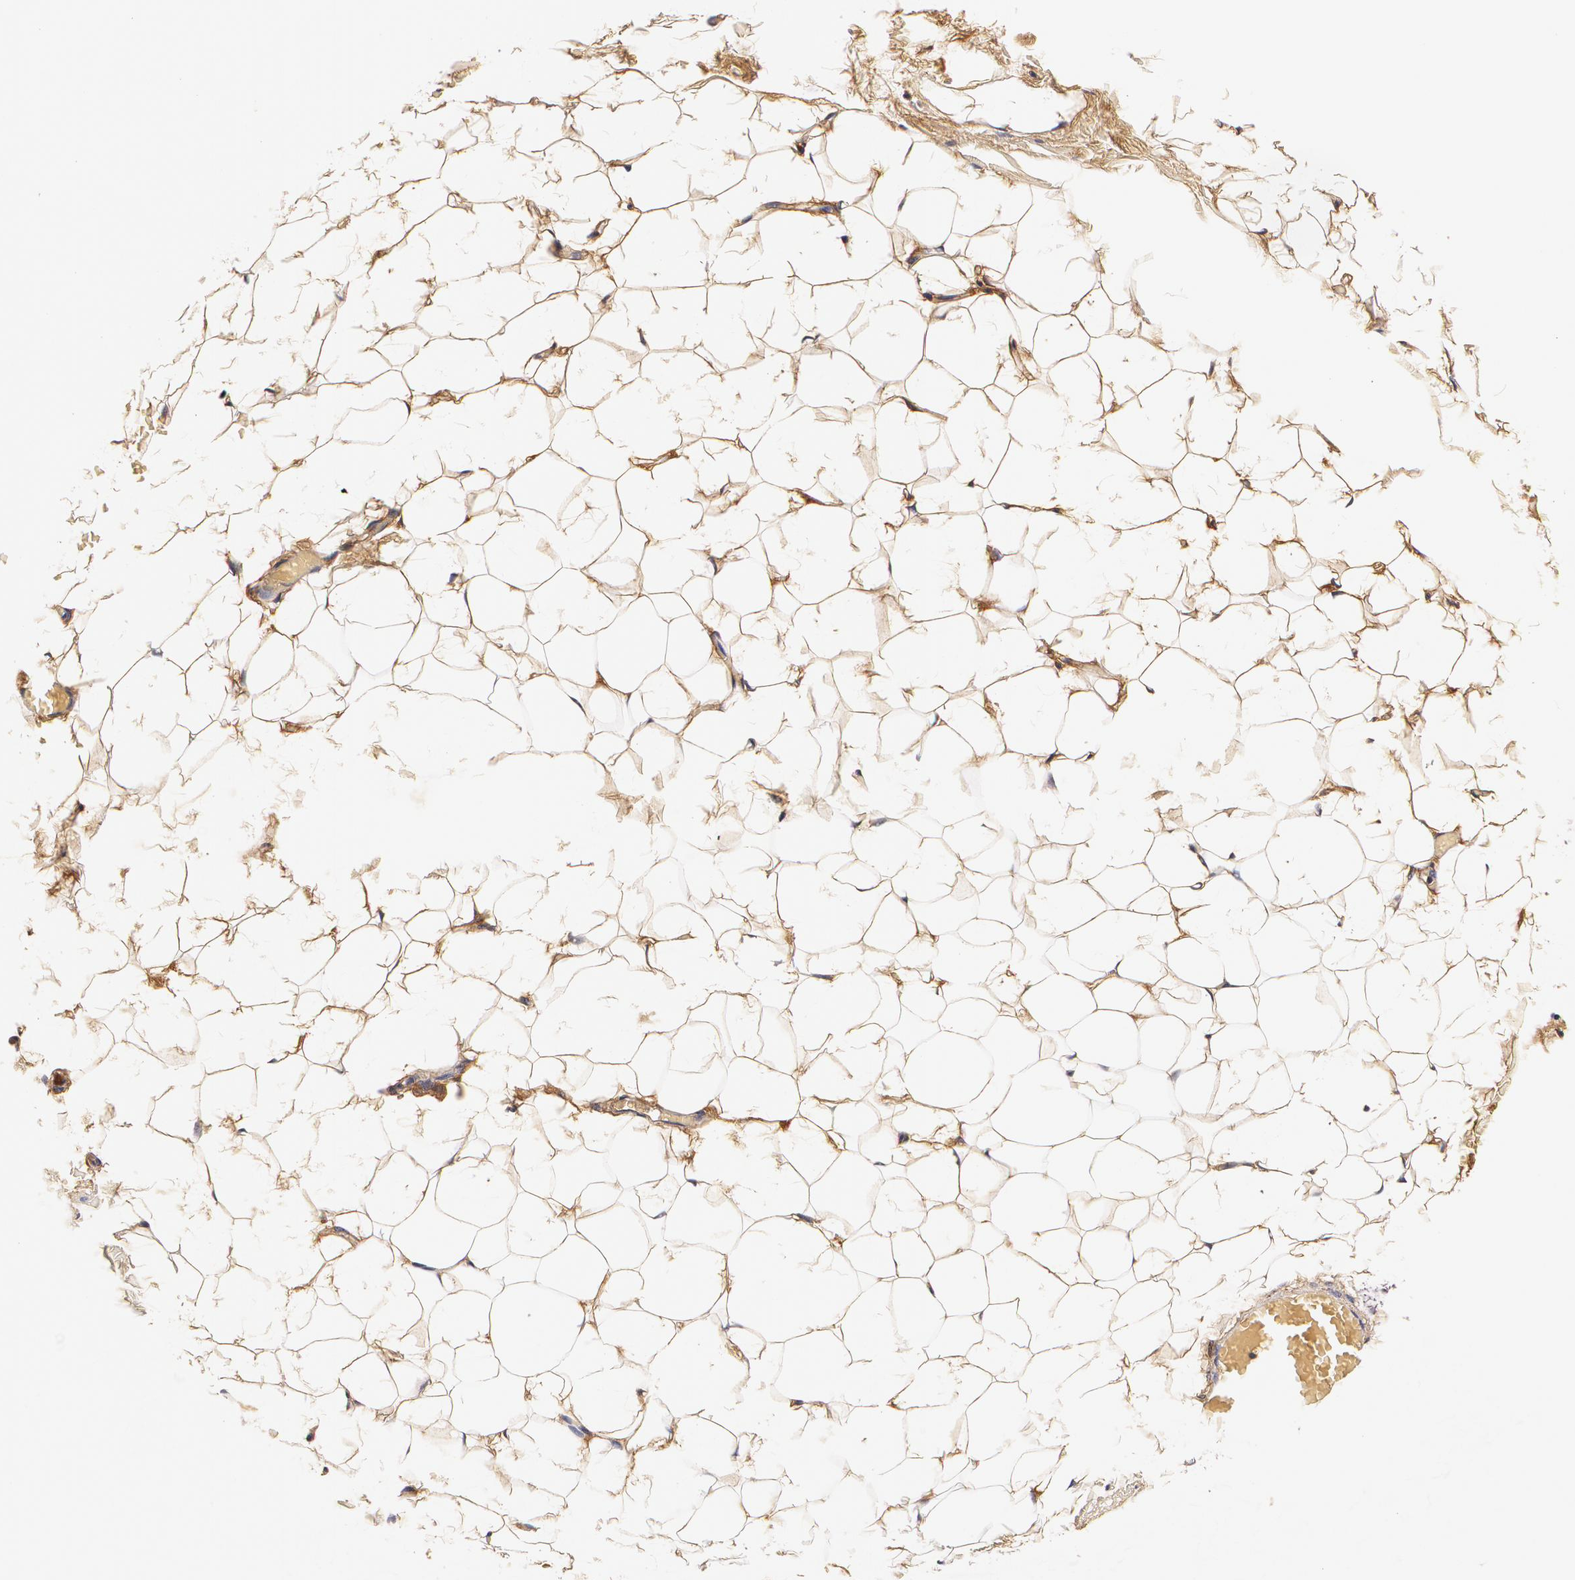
{"staining": {"intensity": "moderate", "quantity": ">75%", "location": "cytoplasmic/membranous"}, "tissue": "adipose tissue", "cell_type": "Adipocytes", "image_type": "normal", "snomed": [{"axis": "morphology", "description": "Normal tissue, NOS"}, {"axis": "topography", "description": "Soft tissue"}], "caption": "Adipocytes reveal moderate cytoplasmic/membranous expression in about >75% of cells in unremarkable adipose tissue.", "gene": "TTR", "patient": {"sex": "male", "age": 26}}